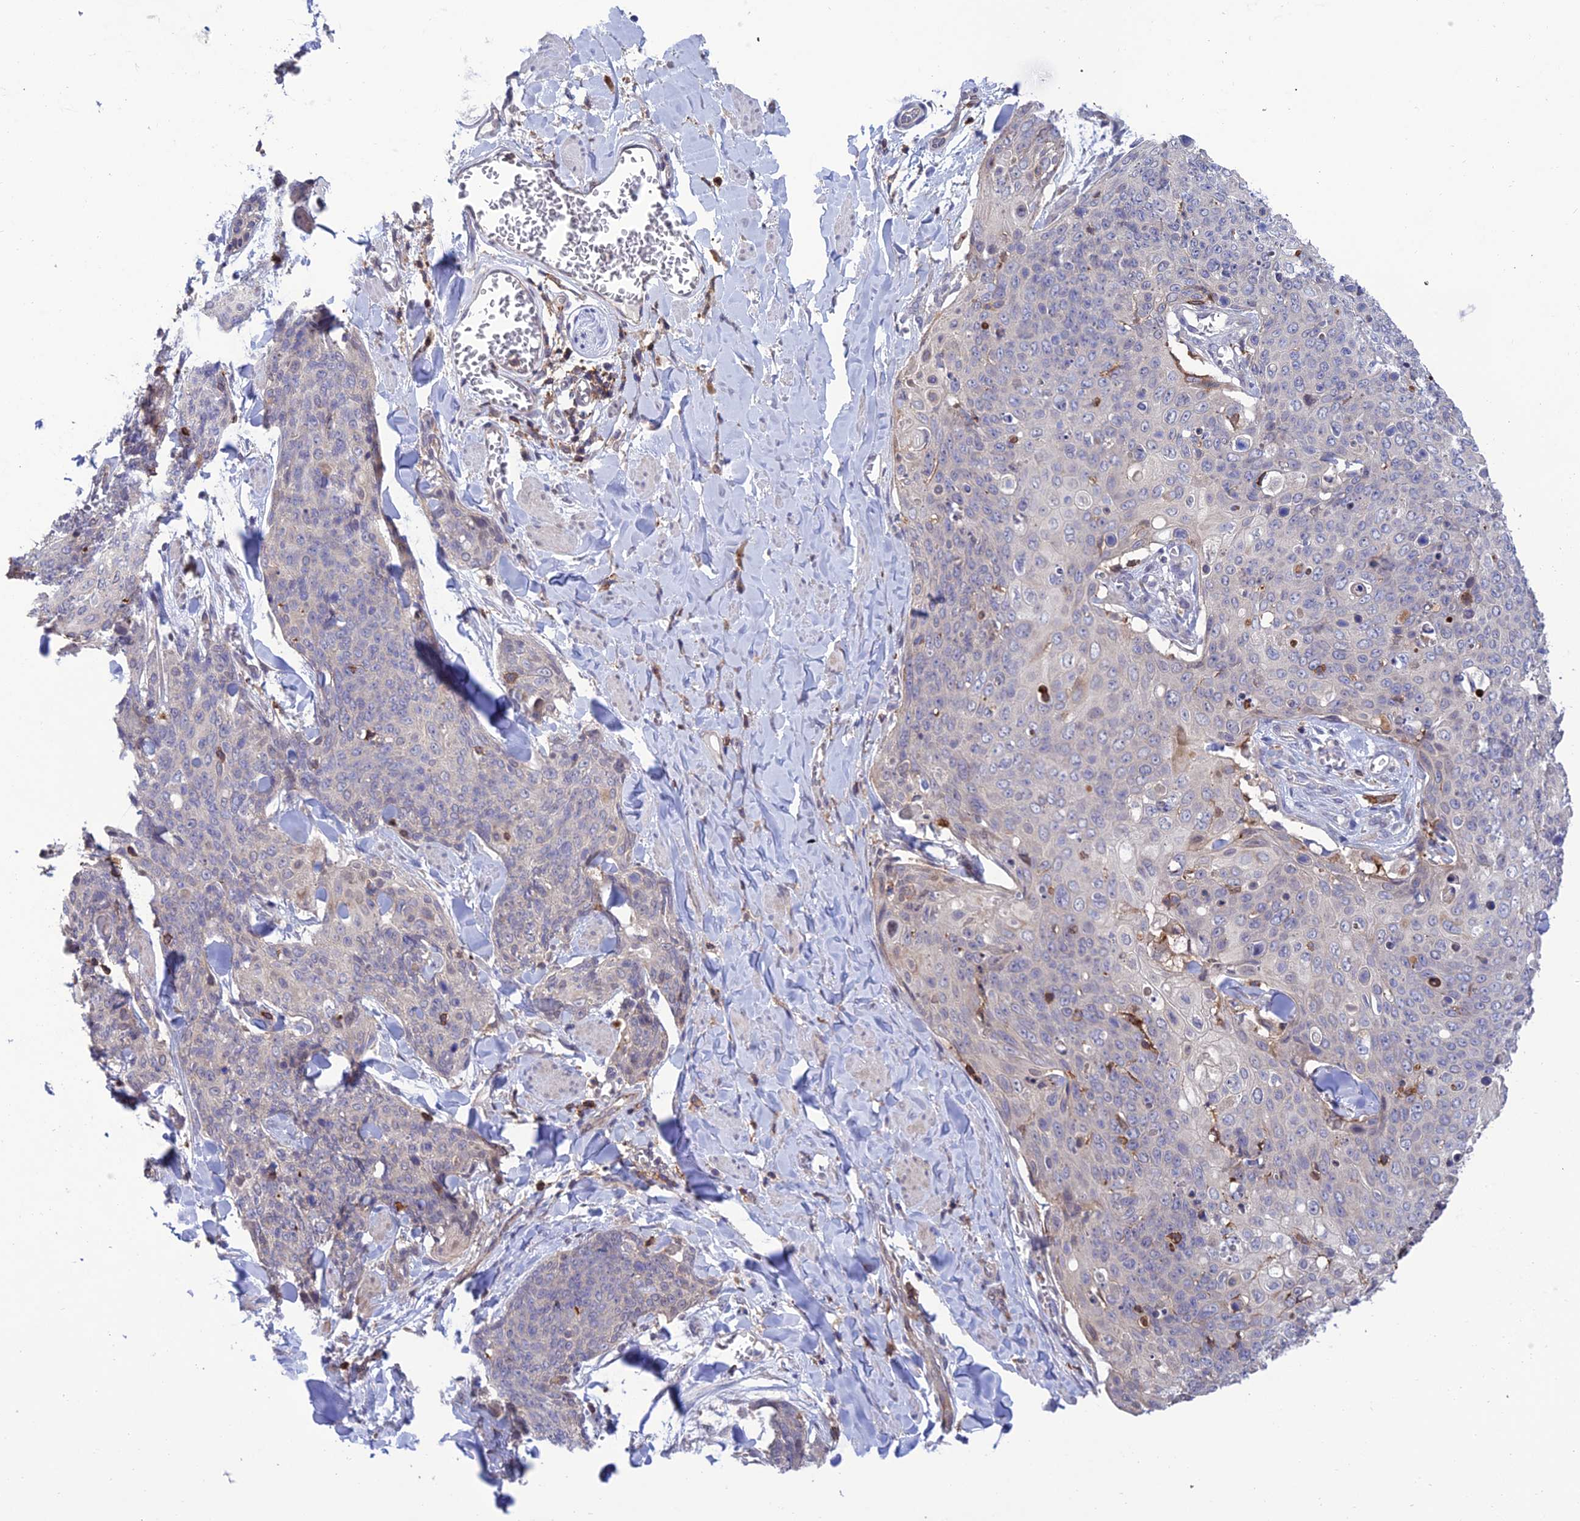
{"staining": {"intensity": "negative", "quantity": "none", "location": "none"}, "tissue": "skin cancer", "cell_type": "Tumor cells", "image_type": "cancer", "snomed": [{"axis": "morphology", "description": "Squamous cell carcinoma, NOS"}, {"axis": "topography", "description": "Skin"}, {"axis": "topography", "description": "Vulva"}], "caption": "Immunohistochemistry (IHC) of squamous cell carcinoma (skin) exhibits no expression in tumor cells.", "gene": "FAM76A", "patient": {"sex": "female", "age": 85}}